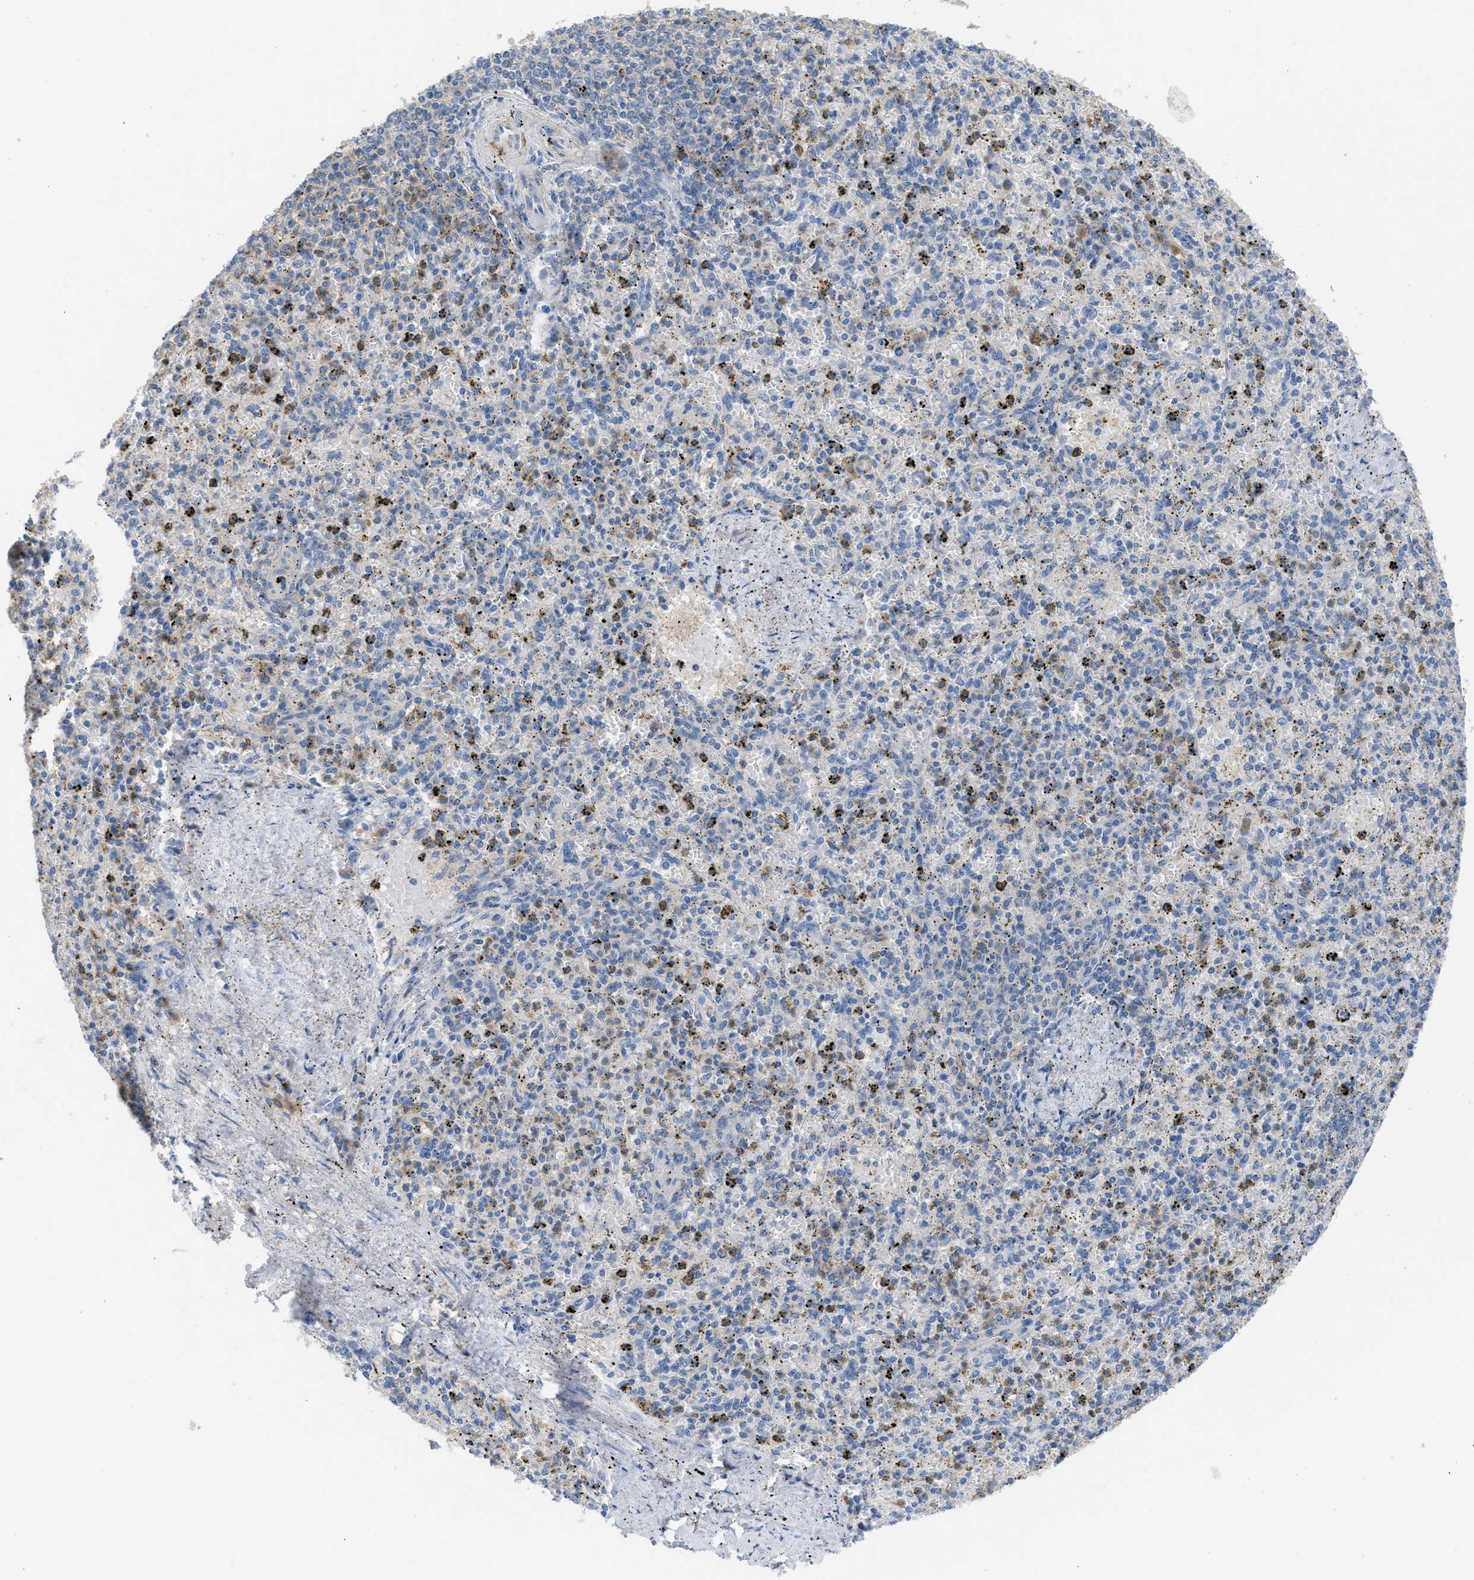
{"staining": {"intensity": "negative", "quantity": "none", "location": "none"}, "tissue": "spleen", "cell_type": "Cells in red pulp", "image_type": "normal", "snomed": [{"axis": "morphology", "description": "Normal tissue, NOS"}, {"axis": "topography", "description": "Spleen"}], "caption": "High power microscopy image of an immunohistochemistry micrograph of benign spleen, revealing no significant positivity in cells in red pulp. (DAB immunohistochemistry visualized using brightfield microscopy, high magnification).", "gene": "UBA5", "patient": {"sex": "male", "age": 72}}